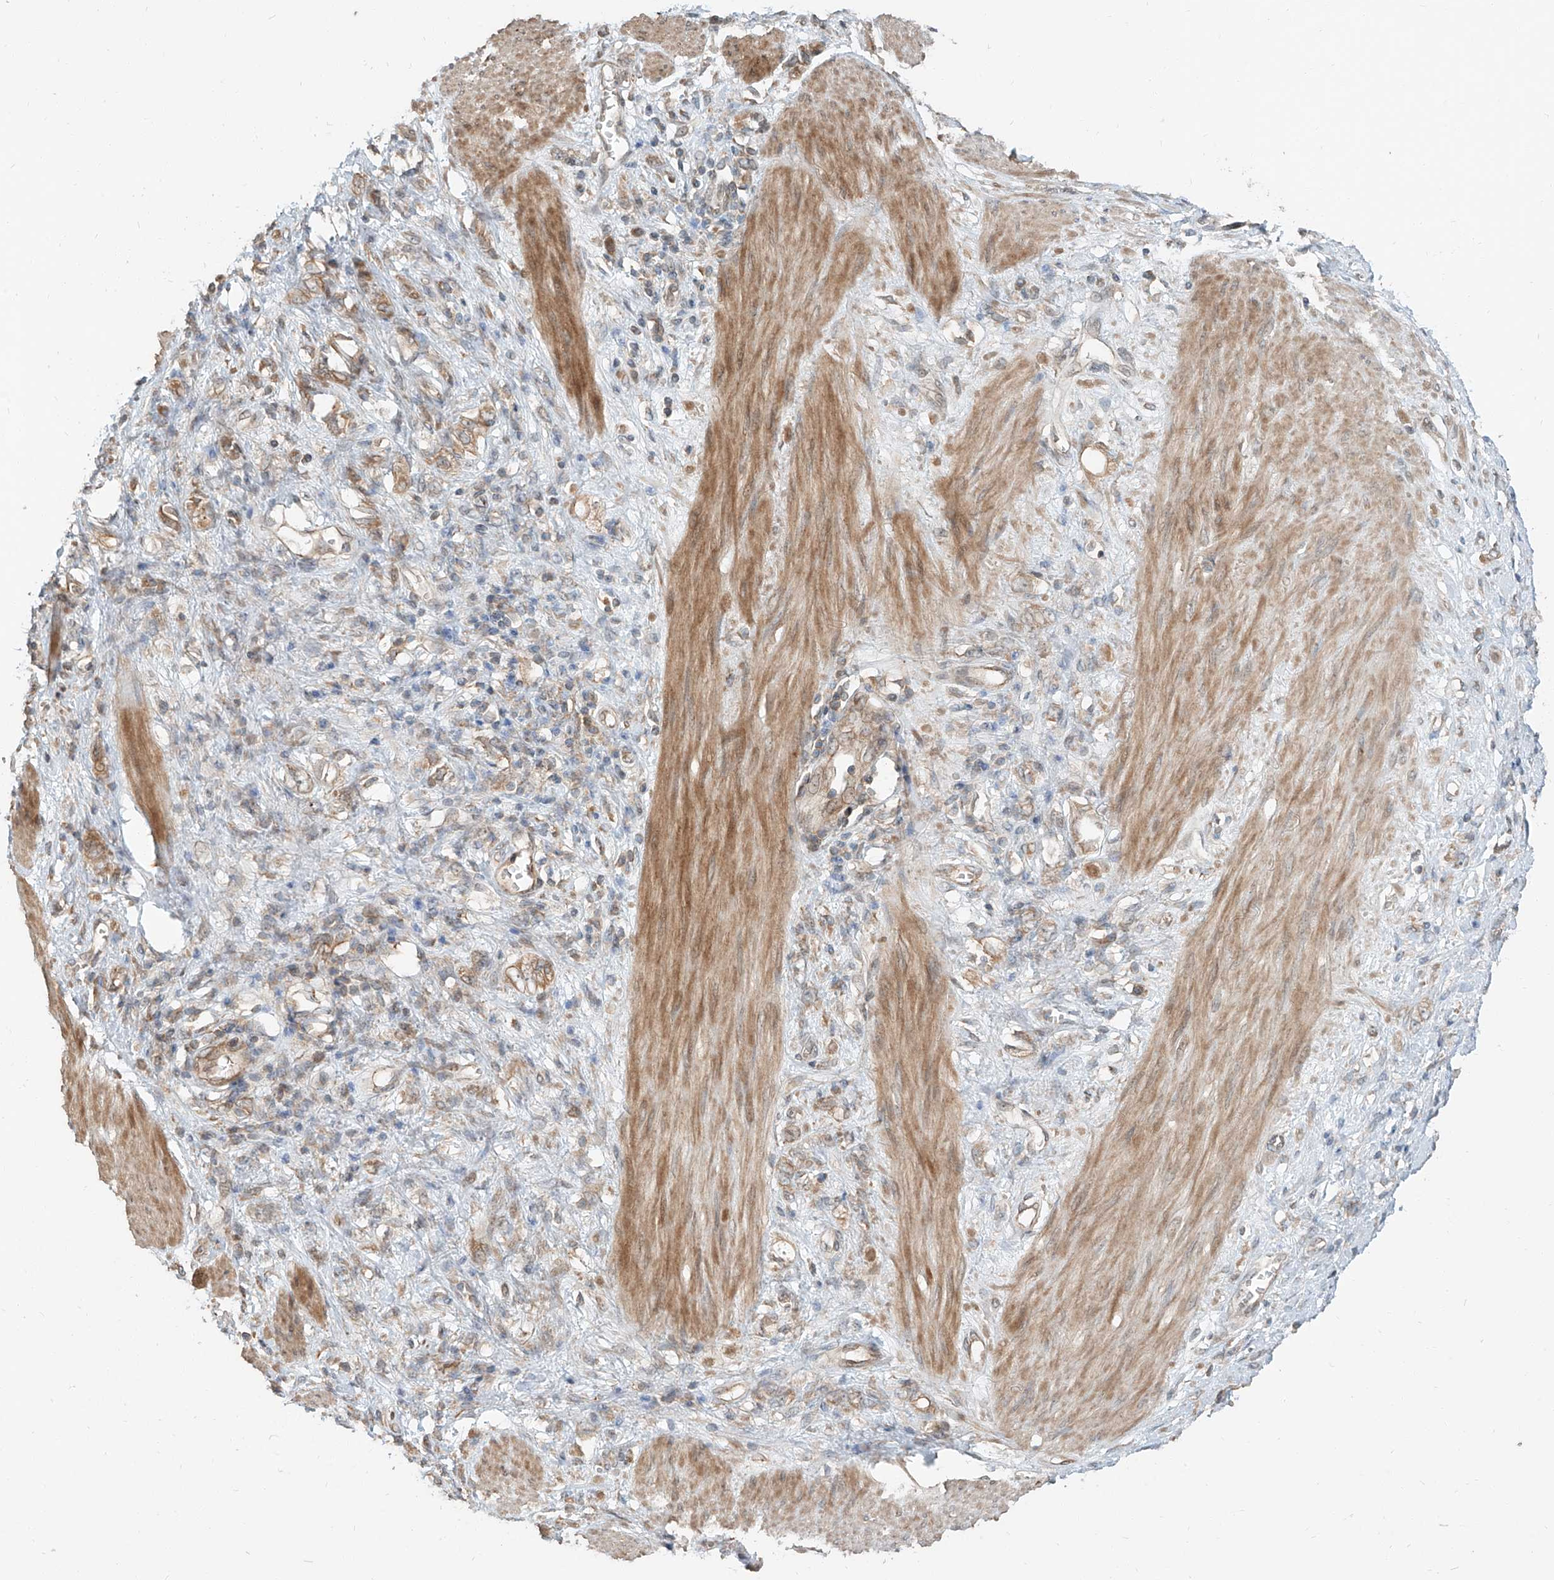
{"staining": {"intensity": "moderate", "quantity": "<25%", "location": "cytoplasmic/membranous"}, "tissue": "stomach cancer", "cell_type": "Tumor cells", "image_type": "cancer", "snomed": [{"axis": "morphology", "description": "Adenocarcinoma, NOS"}, {"axis": "topography", "description": "Stomach"}], "caption": "Protein expression analysis of human stomach cancer reveals moderate cytoplasmic/membranous expression in about <25% of tumor cells.", "gene": "STX19", "patient": {"sex": "female", "age": 76}}